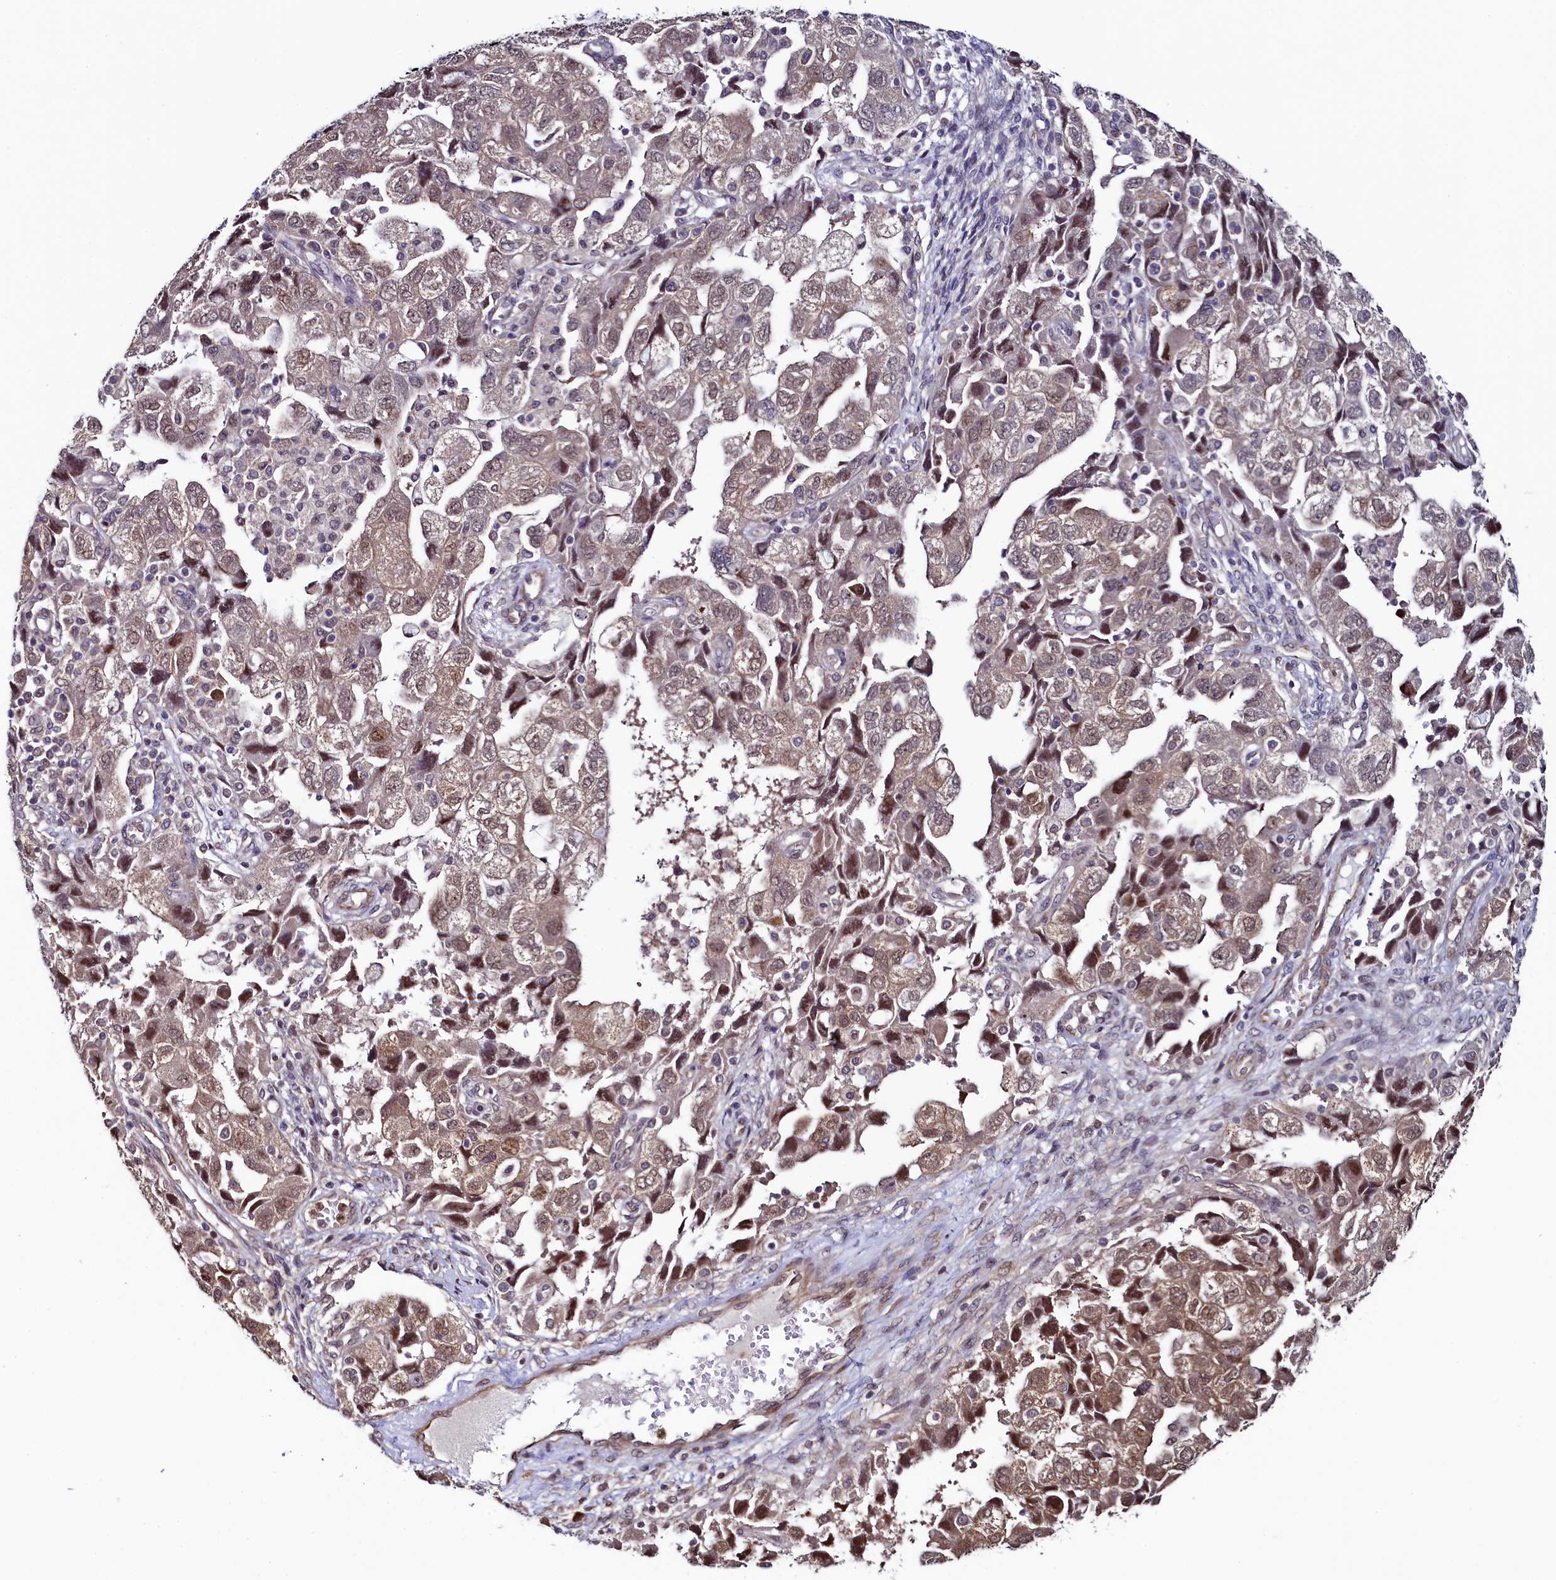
{"staining": {"intensity": "weak", "quantity": ">75%", "location": "cytoplasmic/membranous,nuclear"}, "tissue": "ovarian cancer", "cell_type": "Tumor cells", "image_type": "cancer", "snomed": [{"axis": "morphology", "description": "Carcinoma, NOS"}, {"axis": "morphology", "description": "Cystadenocarcinoma, serous, NOS"}, {"axis": "topography", "description": "Ovary"}], "caption": "Weak cytoplasmic/membranous and nuclear positivity for a protein is present in approximately >75% of tumor cells of ovarian cancer (serous cystadenocarcinoma) using IHC.", "gene": "LEO1", "patient": {"sex": "female", "age": 69}}